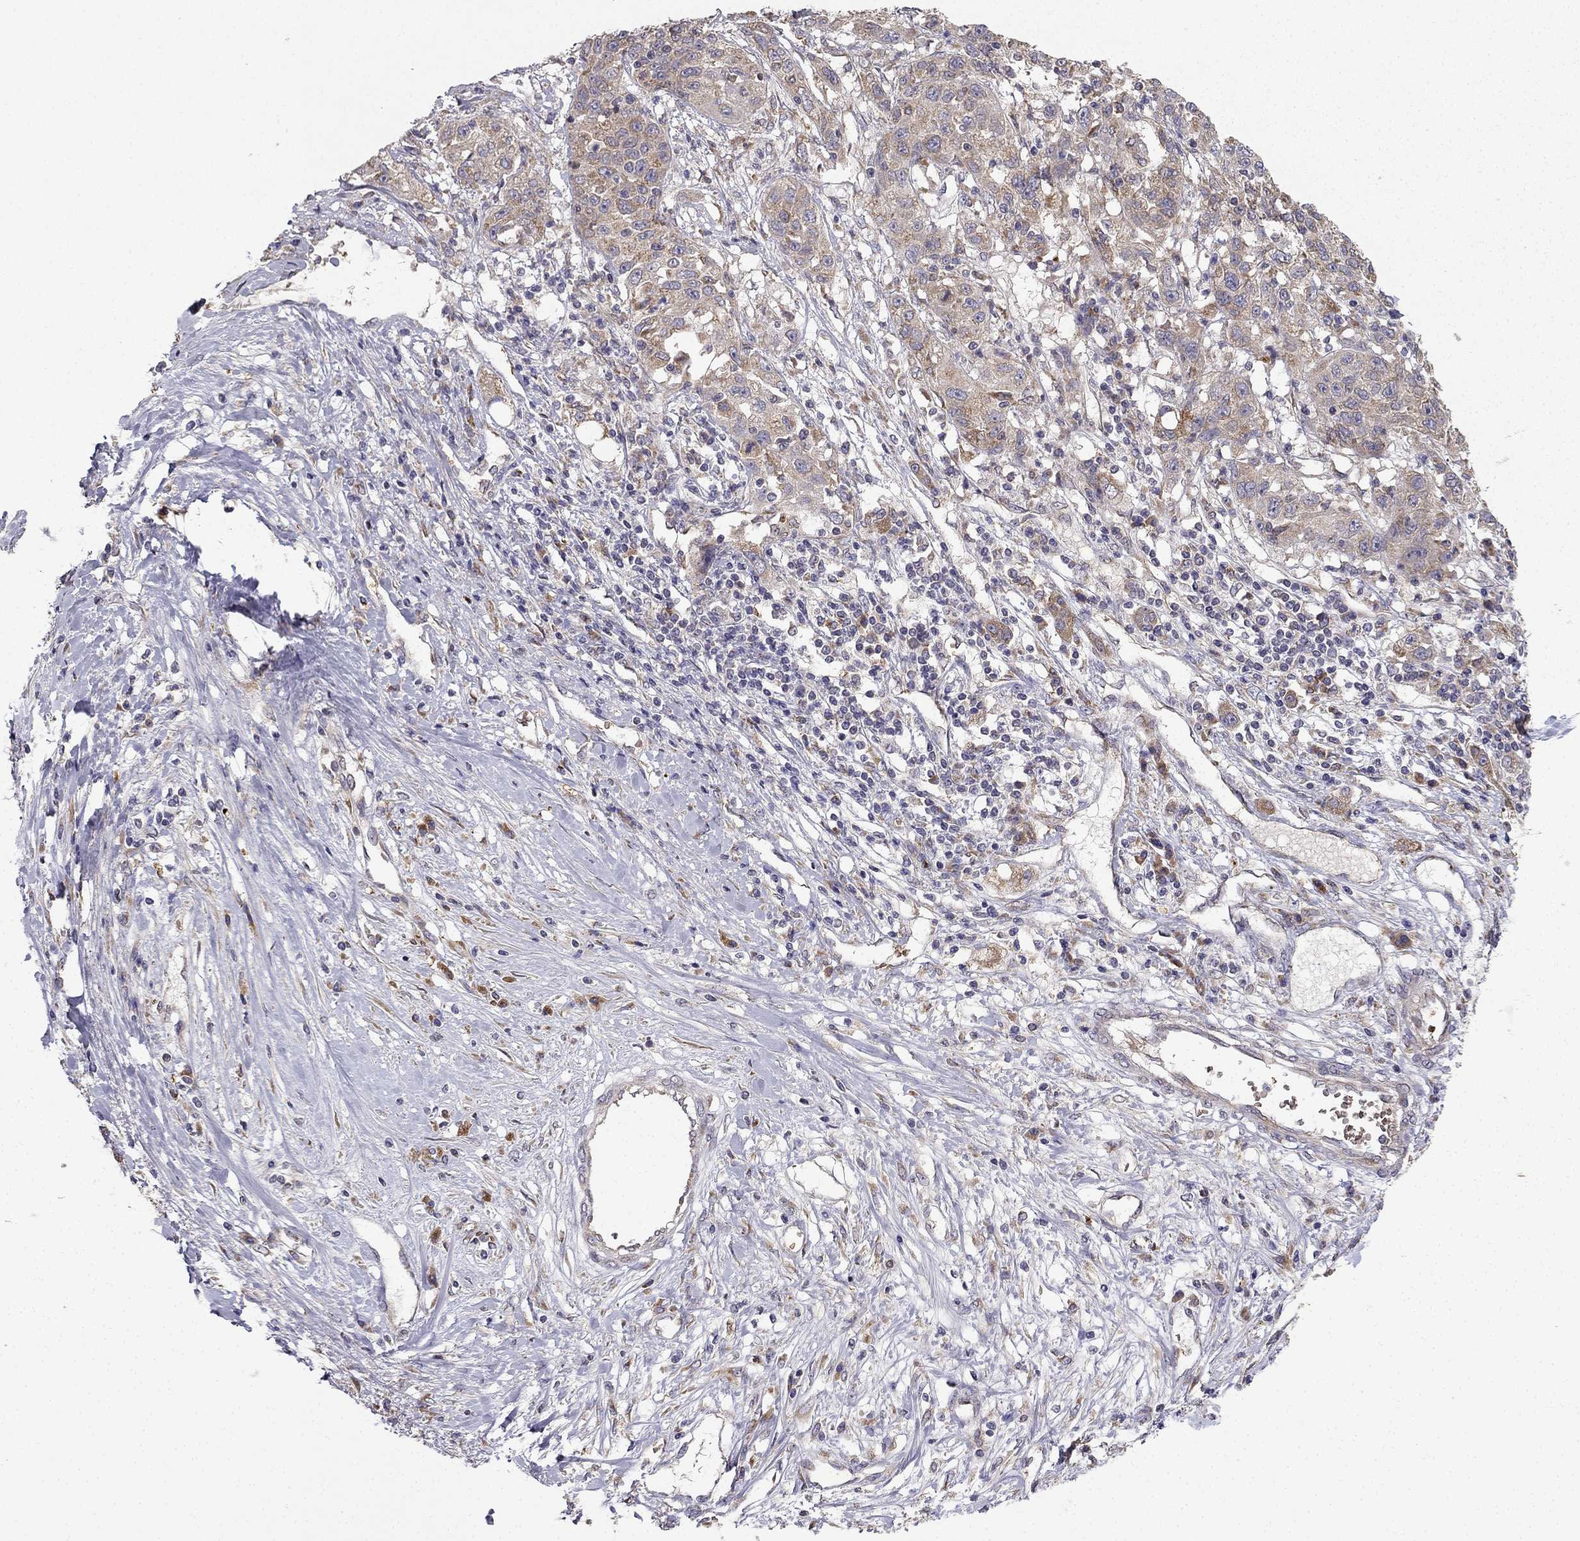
{"staining": {"intensity": "weak", "quantity": ">75%", "location": "cytoplasmic/membranous"}, "tissue": "liver cancer", "cell_type": "Tumor cells", "image_type": "cancer", "snomed": [{"axis": "morphology", "description": "Adenocarcinoma, NOS"}, {"axis": "morphology", "description": "Cholangiocarcinoma"}, {"axis": "topography", "description": "Liver"}], "caption": "About >75% of tumor cells in human cholangiocarcinoma (liver) demonstrate weak cytoplasmic/membranous protein positivity as visualized by brown immunohistochemical staining.", "gene": "B4GALT7", "patient": {"sex": "male", "age": 64}}